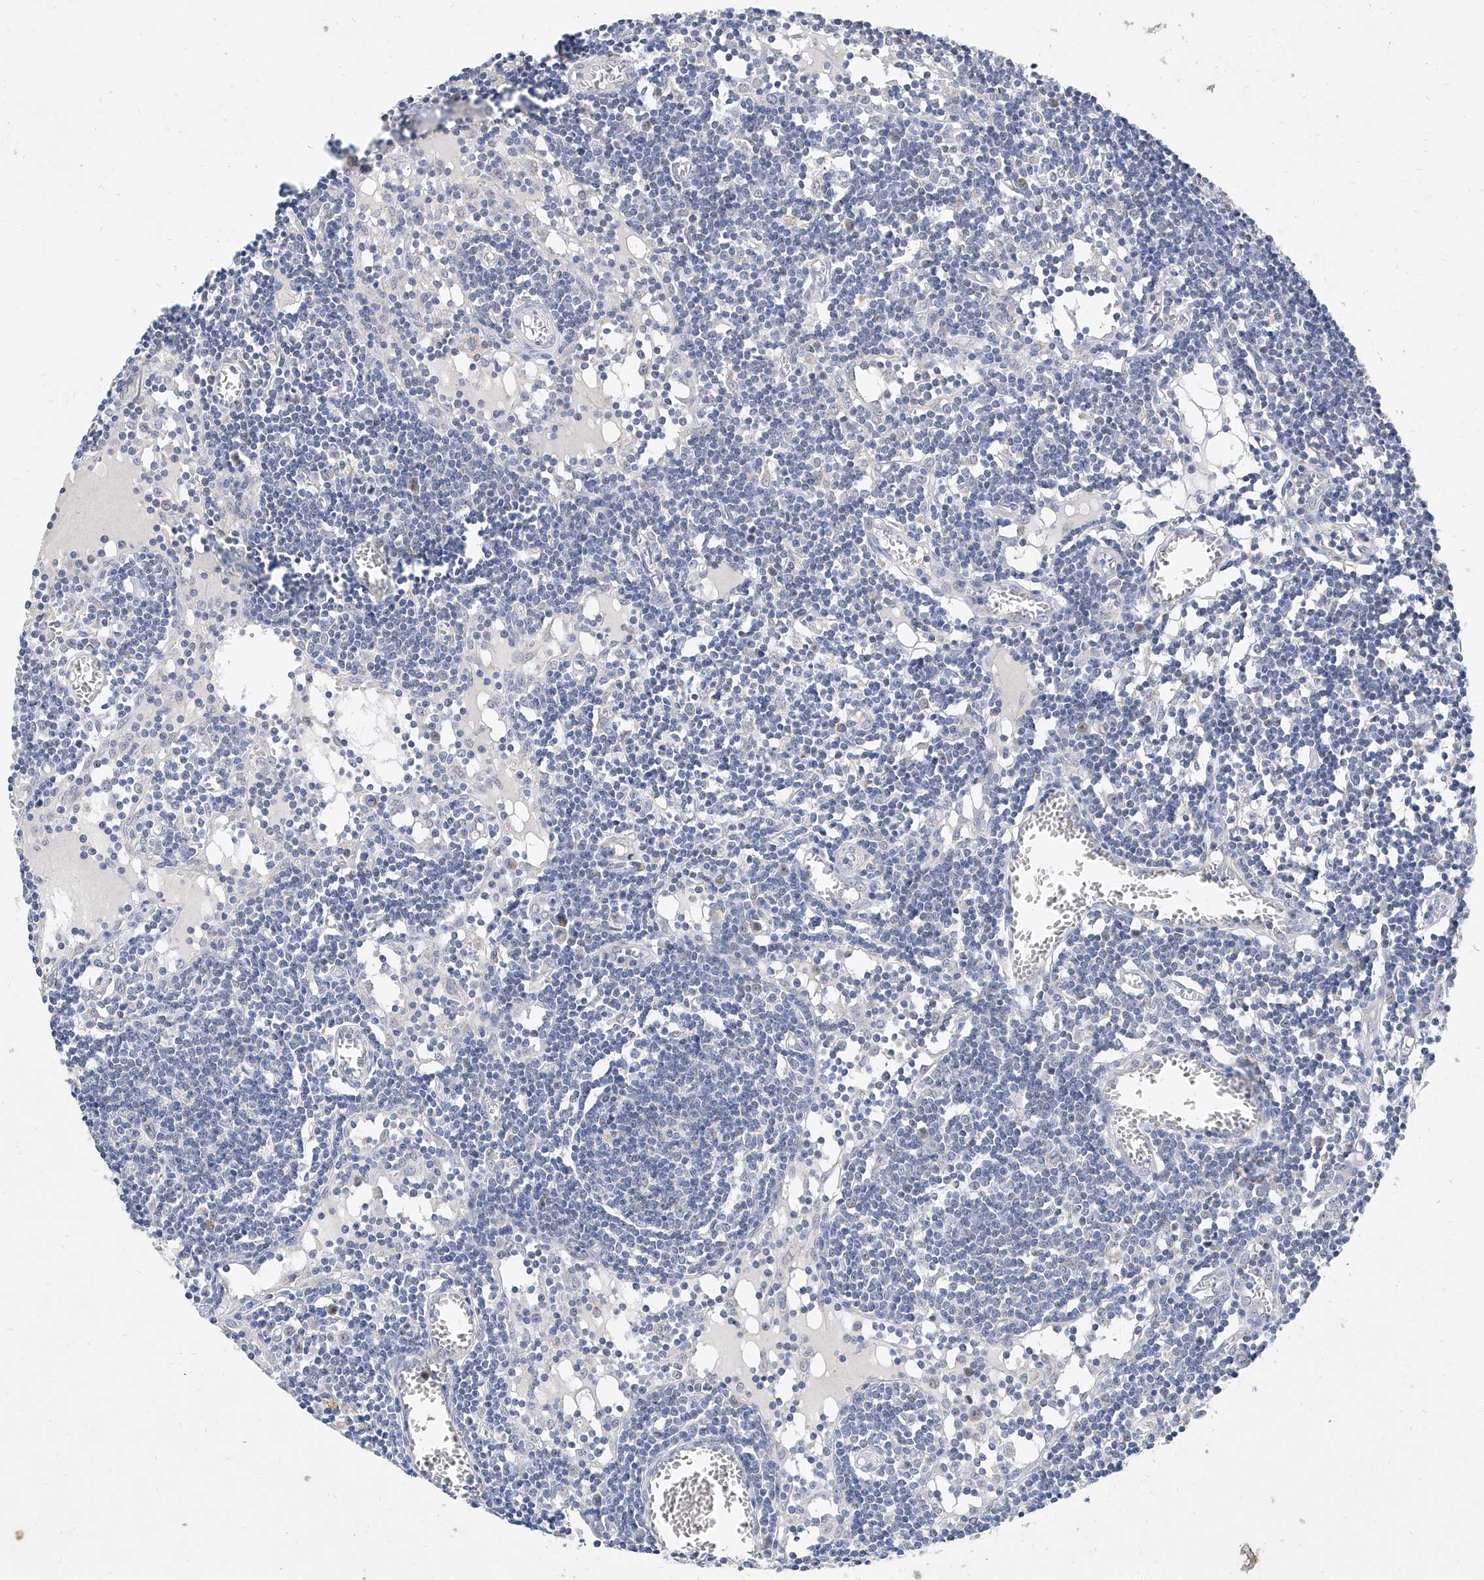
{"staining": {"intensity": "negative", "quantity": "none", "location": "none"}, "tissue": "lymph node", "cell_type": "Germinal center cells", "image_type": "normal", "snomed": [{"axis": "morphology", "description": "Normal tissue, NOS"}, {"axis": "topography", "description": "Lymph node"}], "caption": "Immunohistochemistry of normal lymph node shows no expression in germinal center cells. (DAB (3,3'-diaminobenzidine) immunohistochemistry with hematoxylin counter stain).", "gene": "BPTF", "patient": {"sex": "female", "age": 11}}